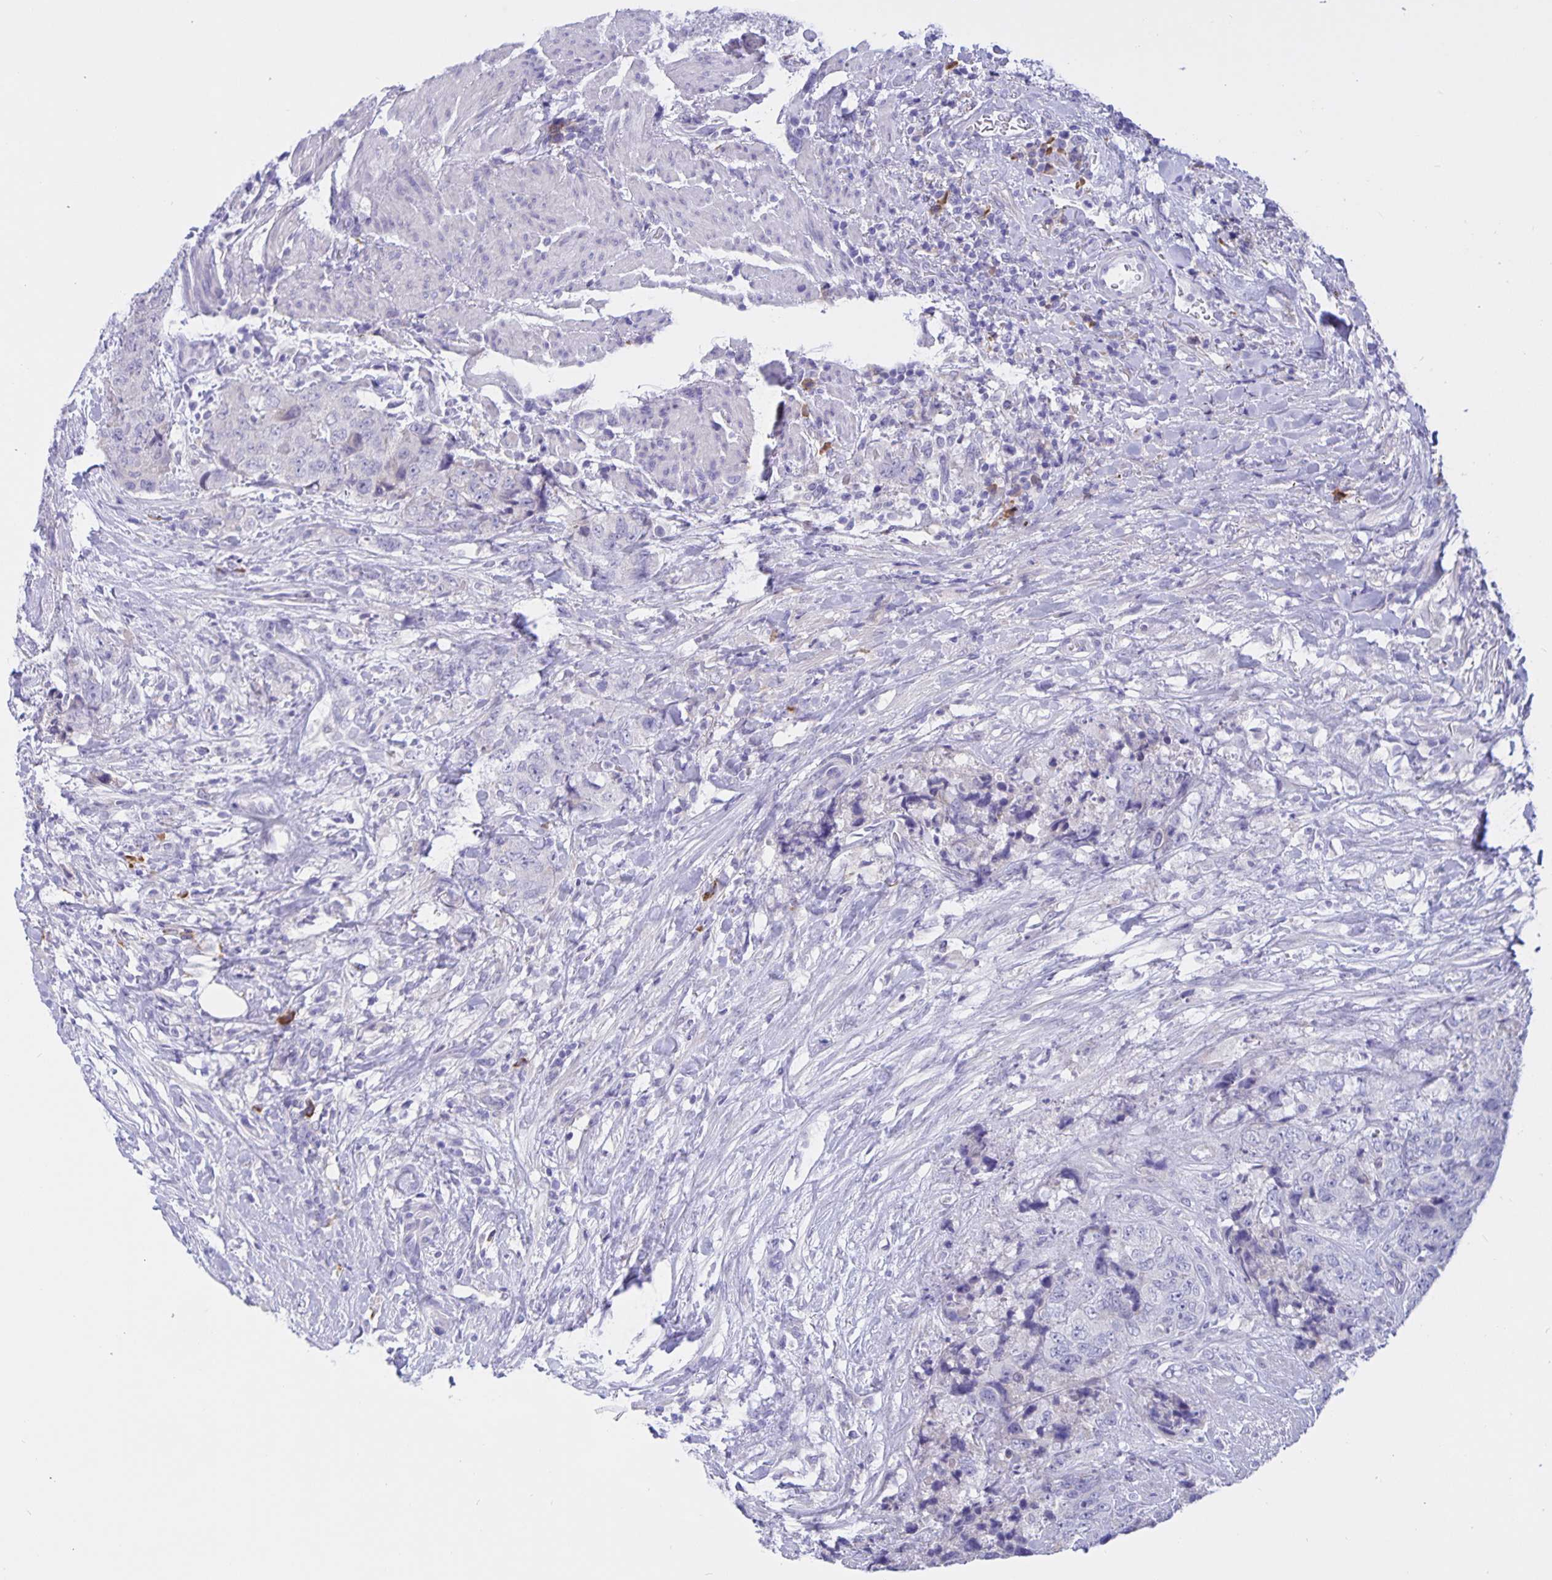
{"staining": {"intensity": "negative", "quantity": "none", "location": "none"}, "tissue": "urothelial cancer", "cell_type": "Tumor cells", "image_type": "cancer", "snomed": [{"axis": "morphology", "description": "Urothelial carcinoma, High grade"}, {"axis": "topography", "description": "Urinary bladder"}], "caption": "This is a micrograph of IHC staining of urothelial carcinoma (high-grade), which shows no staining in tumor cells. The staining is performed using DAB brown chromogen with nuclei counter-stained in using hematoxylin.", "gene": "ERMN", "patient": {"sex": "female", "age": 78}}